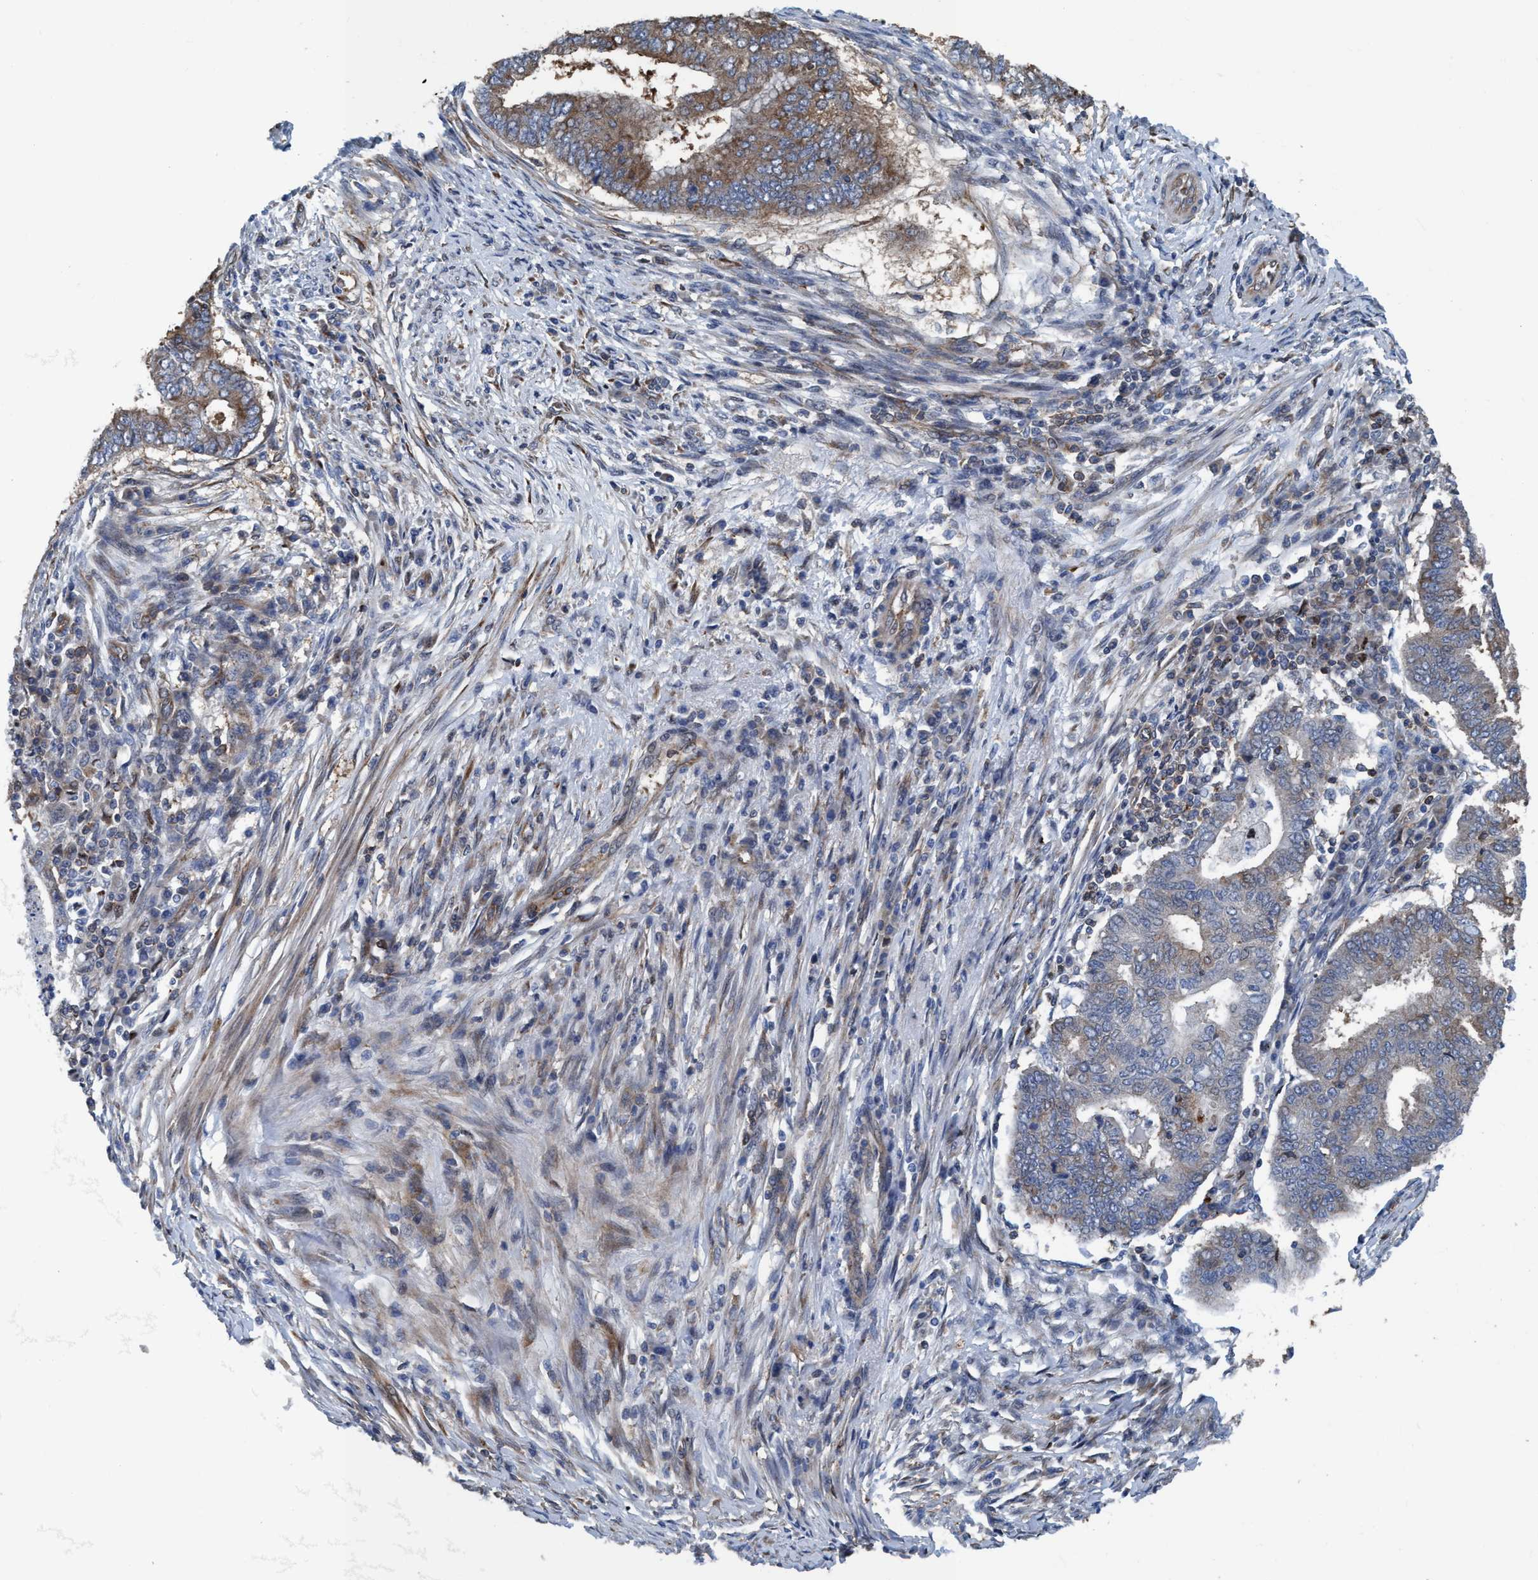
{"staining": {"intensity": "moderate", "quantity": "<25%", "location": "cytoplasmic/membranous"}, "tissue": "endometrial cancer", "cell_type": "Tumor cells", "image_type": "cancer", "snomed": [{"axis": "morphology", "description": "Polyp, NOS"}, {"axis": "morphology", "description": "Adenocarcinoma, NOS"}, {"axis": "morphology", "description": "Adenoma, NOS"}, {"axis": "topography", "description": "Endometrium"}], "caption": "A low amount of moderate cytoplasmic/membranous positivity is present in about <25% of tumor cells in adenoma (endometrial) tissue.", "gene": "NMT1", "patient": {"sex": "female", "age": 79}}